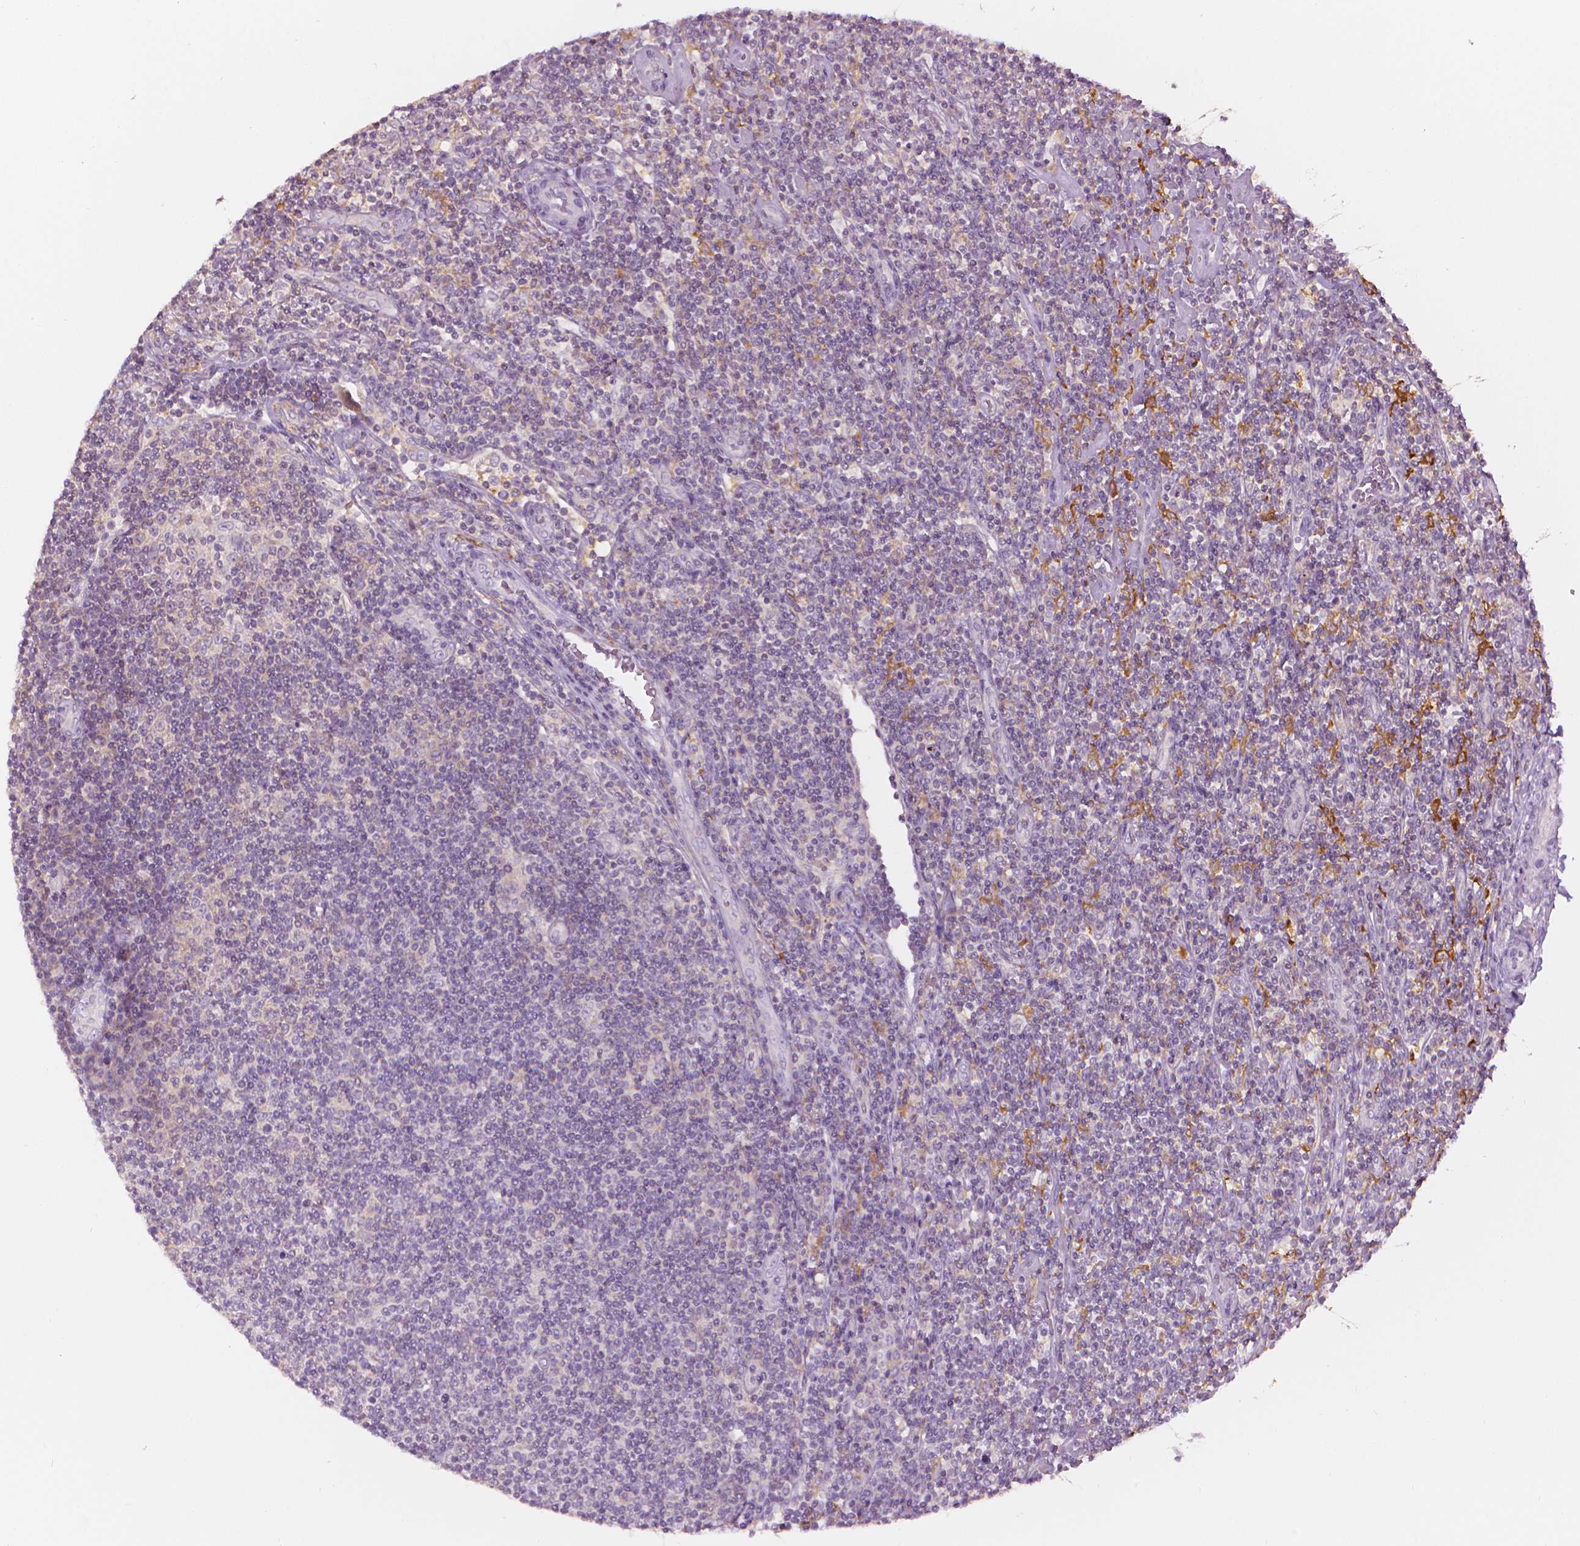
{"staining": {"intensity": "negative", "quantity": "none", "location": "none"}, "tissue": "lymphoma", "cell_type": "Tumor cells", "image_type": "cancer", "snomed": [{"axis": "morphology", "description": "Hodgkin's disease, NOS"}, {"axis": "topography", "description": "Lymph node"}], "caption": "Immunohistochemical staining of human lymphoma demonstrates no significant staining in tumor cells.", "gene": "SHMT1", "patient": {"sex": "male", "age": 40}}